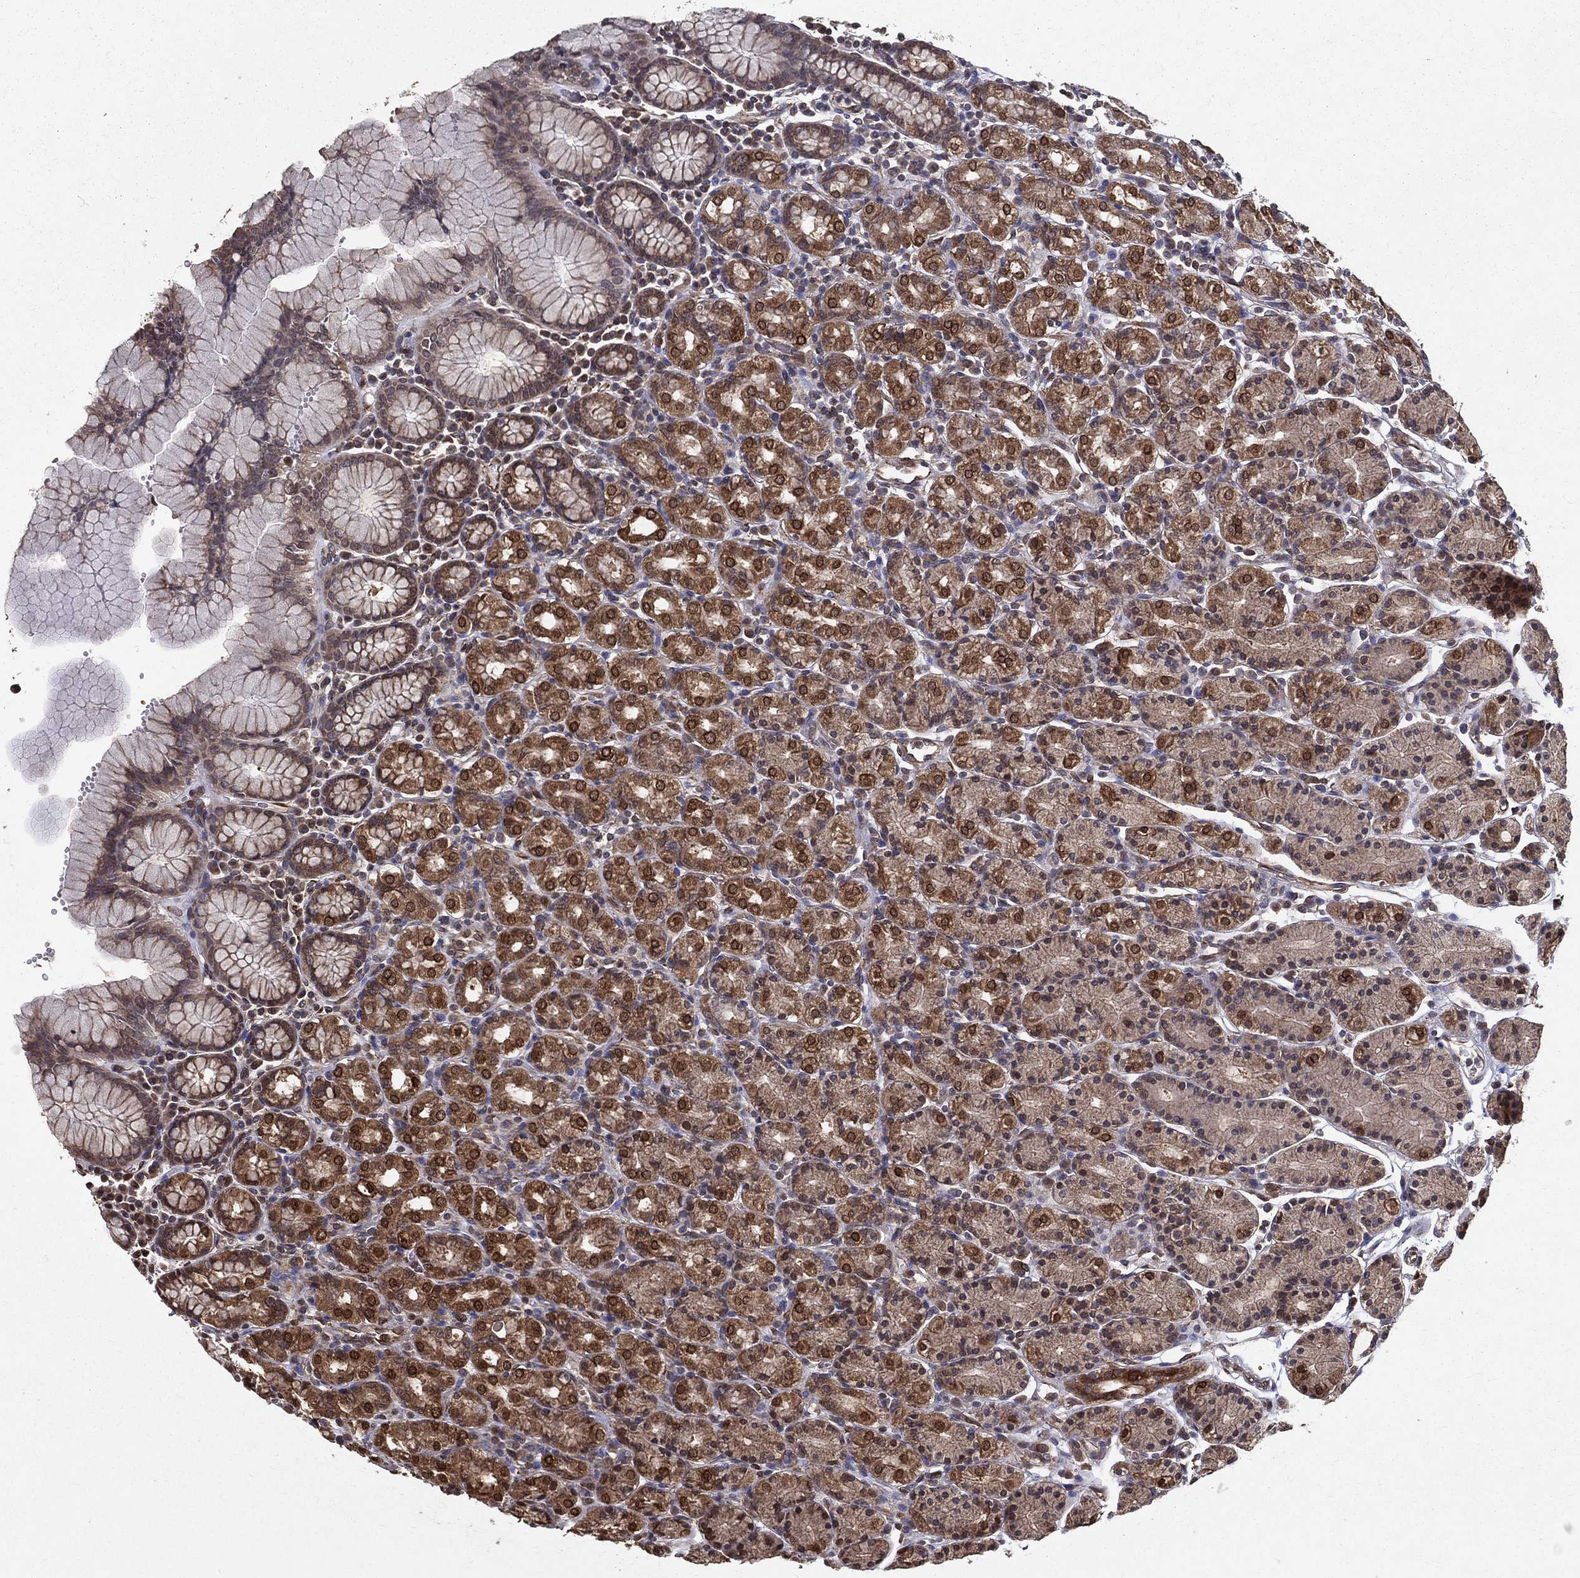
{"staining": {"intensity": "moderate", "quantity": "25%-75%", "location": "cytoplasmic/membranous"}, "tissue": "stomach", "cell_type": "Glandular cells", "image_type": "normal", "snomed": [{"axis": "morphology", "description": "Normal tissue, NOS"}, {"axis": "topography", "description": "Stomach, upper"}, {"axis": "topography", "description": "Stomach"}], "caption": "Immunohistochemistry staining of benign stomach, which shows medium levels of moderate cytoplasmic/membranous staining in approximately 25%-75% of glandular cells indicating moderate cytoplasmic/membranous protein expression. The staining was performed using DAB (brown) for protein detection and nuclei were counterstained in hematoxylin (blue).", "gene": "CERS2", "patient": {"sex": "male", "age": 62}}